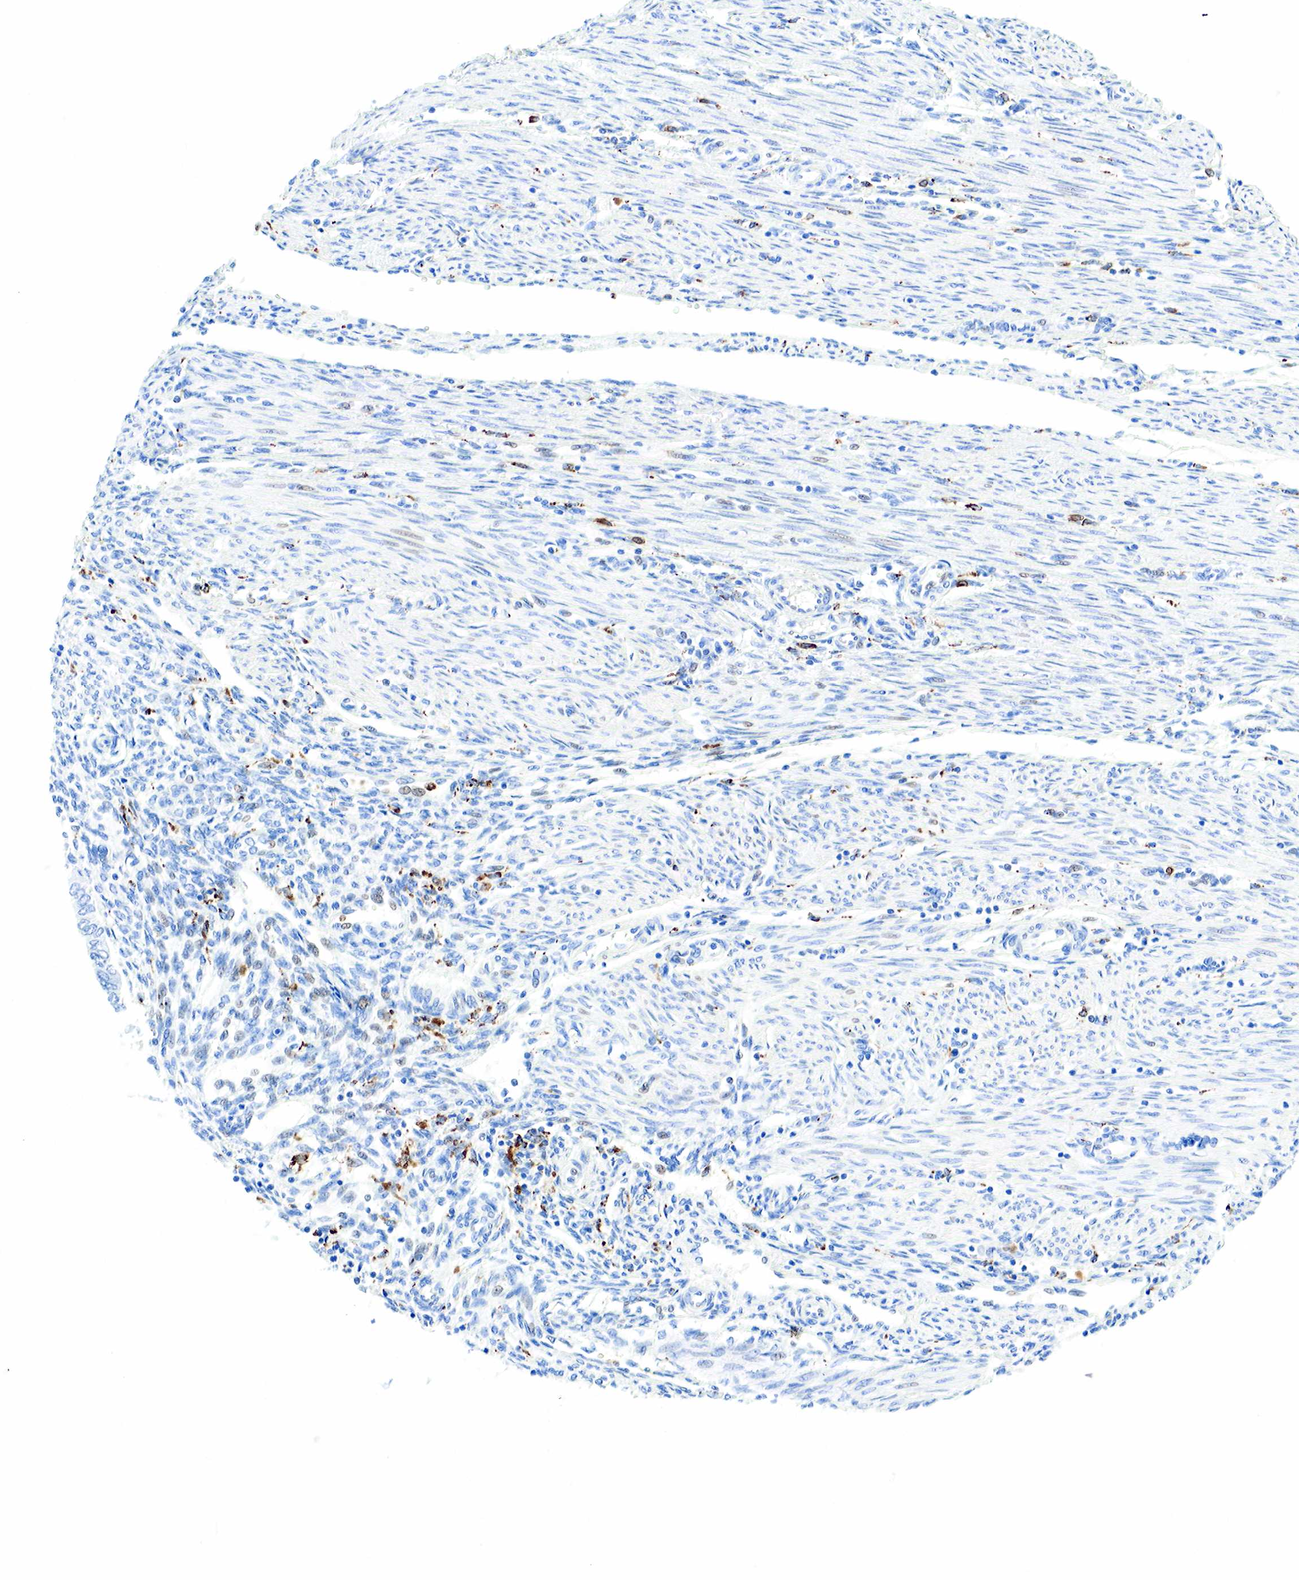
{"staining": {"intensity": "negative", "quantity": "none", "location": "none"}, "tissue": "endometrial cancer", "cell_type": "Tumor cells", "image_type": "cancer", "snomed": [{"axis": "morphology", "description": "Adenocarcinoma, NOS"}, {"axis": "topography", "description": "Endometrium"}], "caption": "Immunohistochemistry (IHC) histopathology image of endometrial adenocarcinoma stained for a protein (brown), which shows no staining in tumor cells. The staining was performed using DAB (3,3'-diaminobenzidine) to visualize the protein expression in brown, while the nuclei were stained in blue with hematoxylin (Magnification: 20x).", "gene": "CD68", "patient": {"sex": "female", "age": 51}}